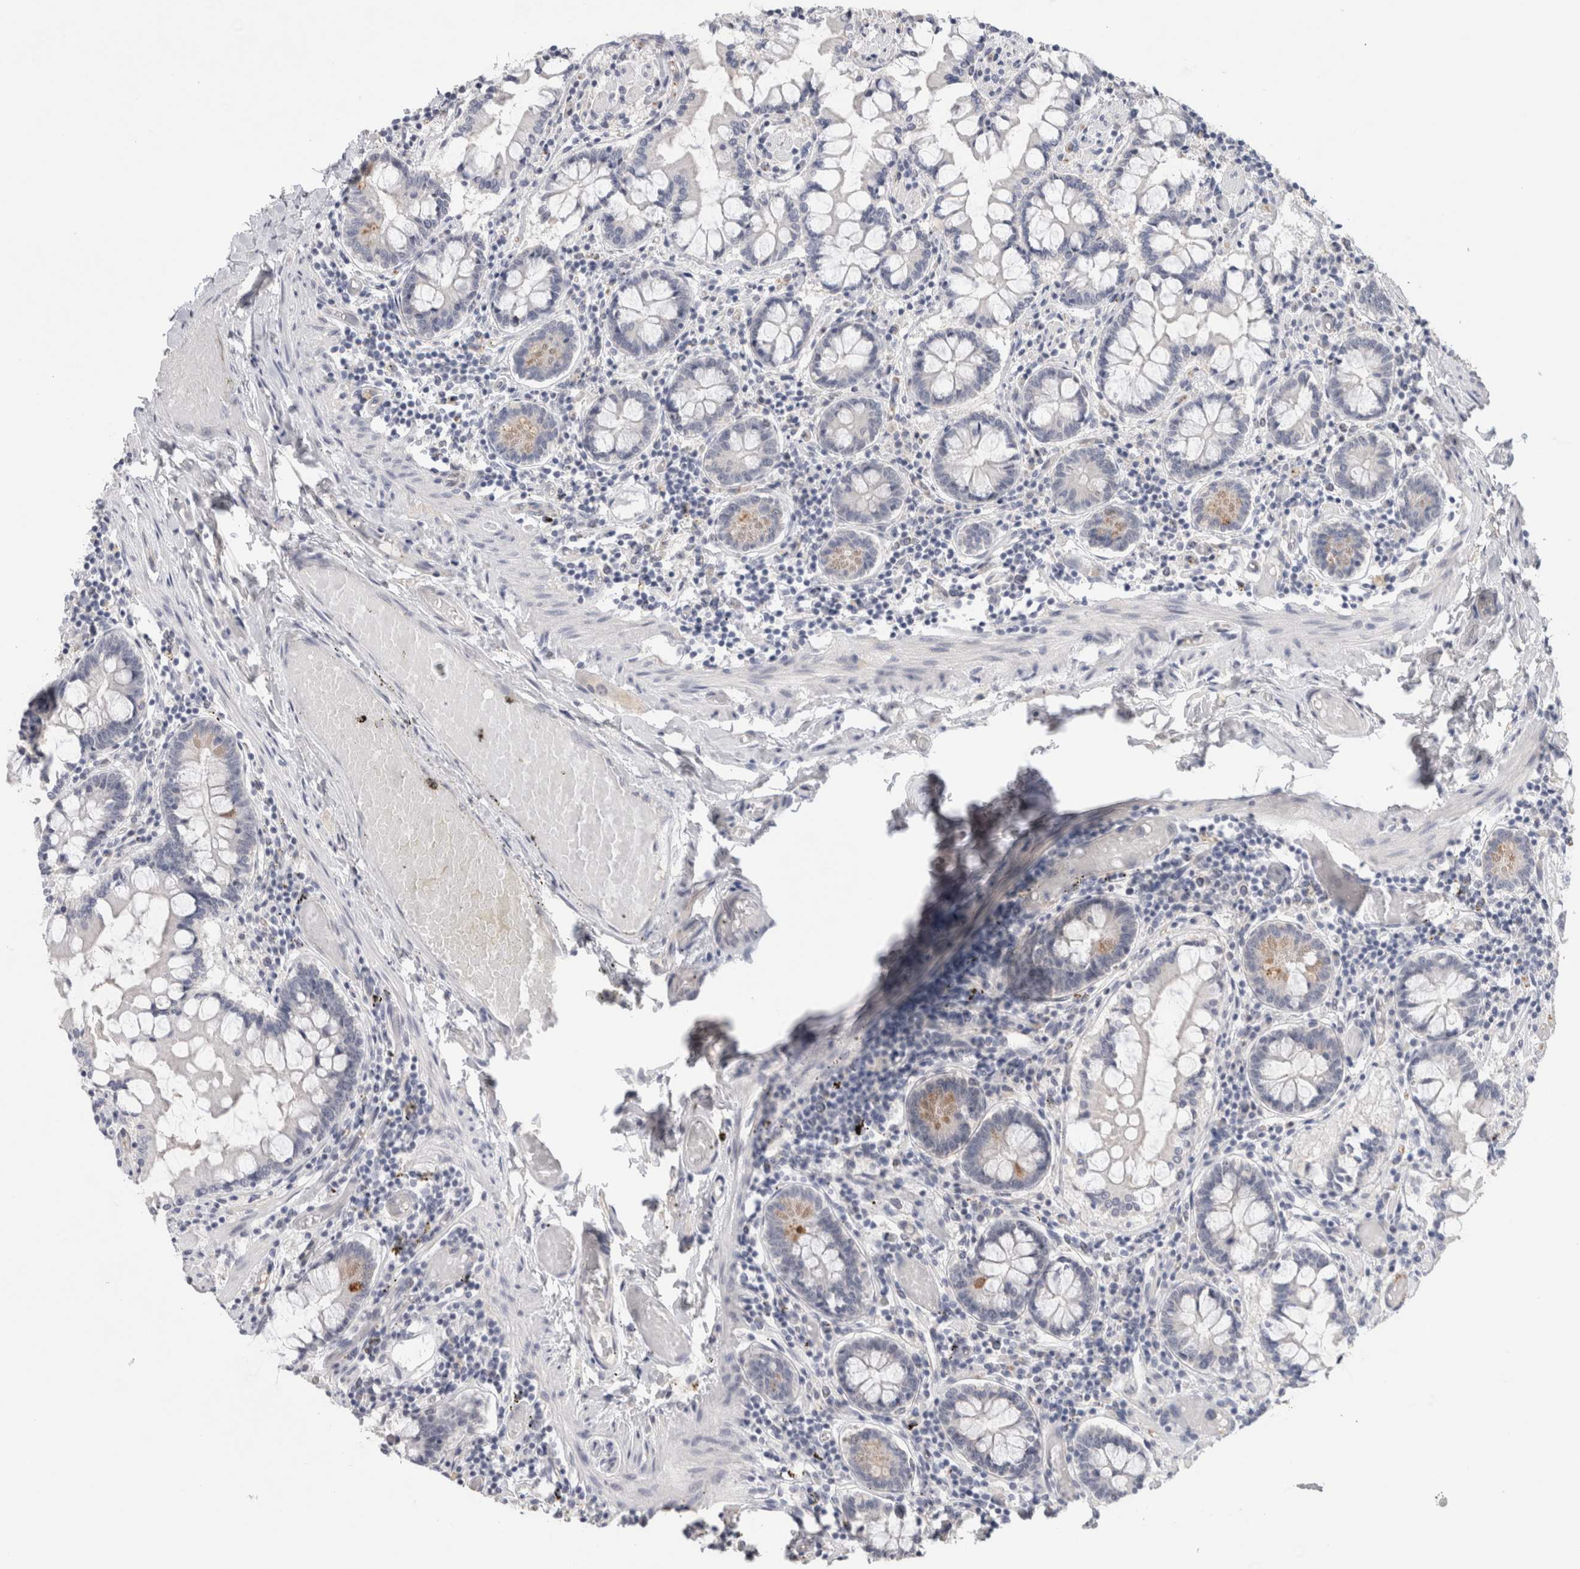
{"staining": {"intensity": "negative", "quantity": "none", "location": "none"}, "tissue": "small intestine", "cell_type": "Glandular cells", "image_type": "normal", "snomed": [{"axis": "morphology", "description": "Normal tissue, NOS"}, {"axis": "topography", "description": "Small intestine"}], "caption": "Immunohistochemistry (IHC) micrograph of normal small intestine: human small intestine stained with DAB displays no significant protein positivity in glandular cells. The staining is performed using DAB (3,3'-diaminobenzidine) brown chromogen with nuclei counter-stained in using hematoxylin.", "gene": "TONSL", "patient": {"sex": "male", "age": 41}}